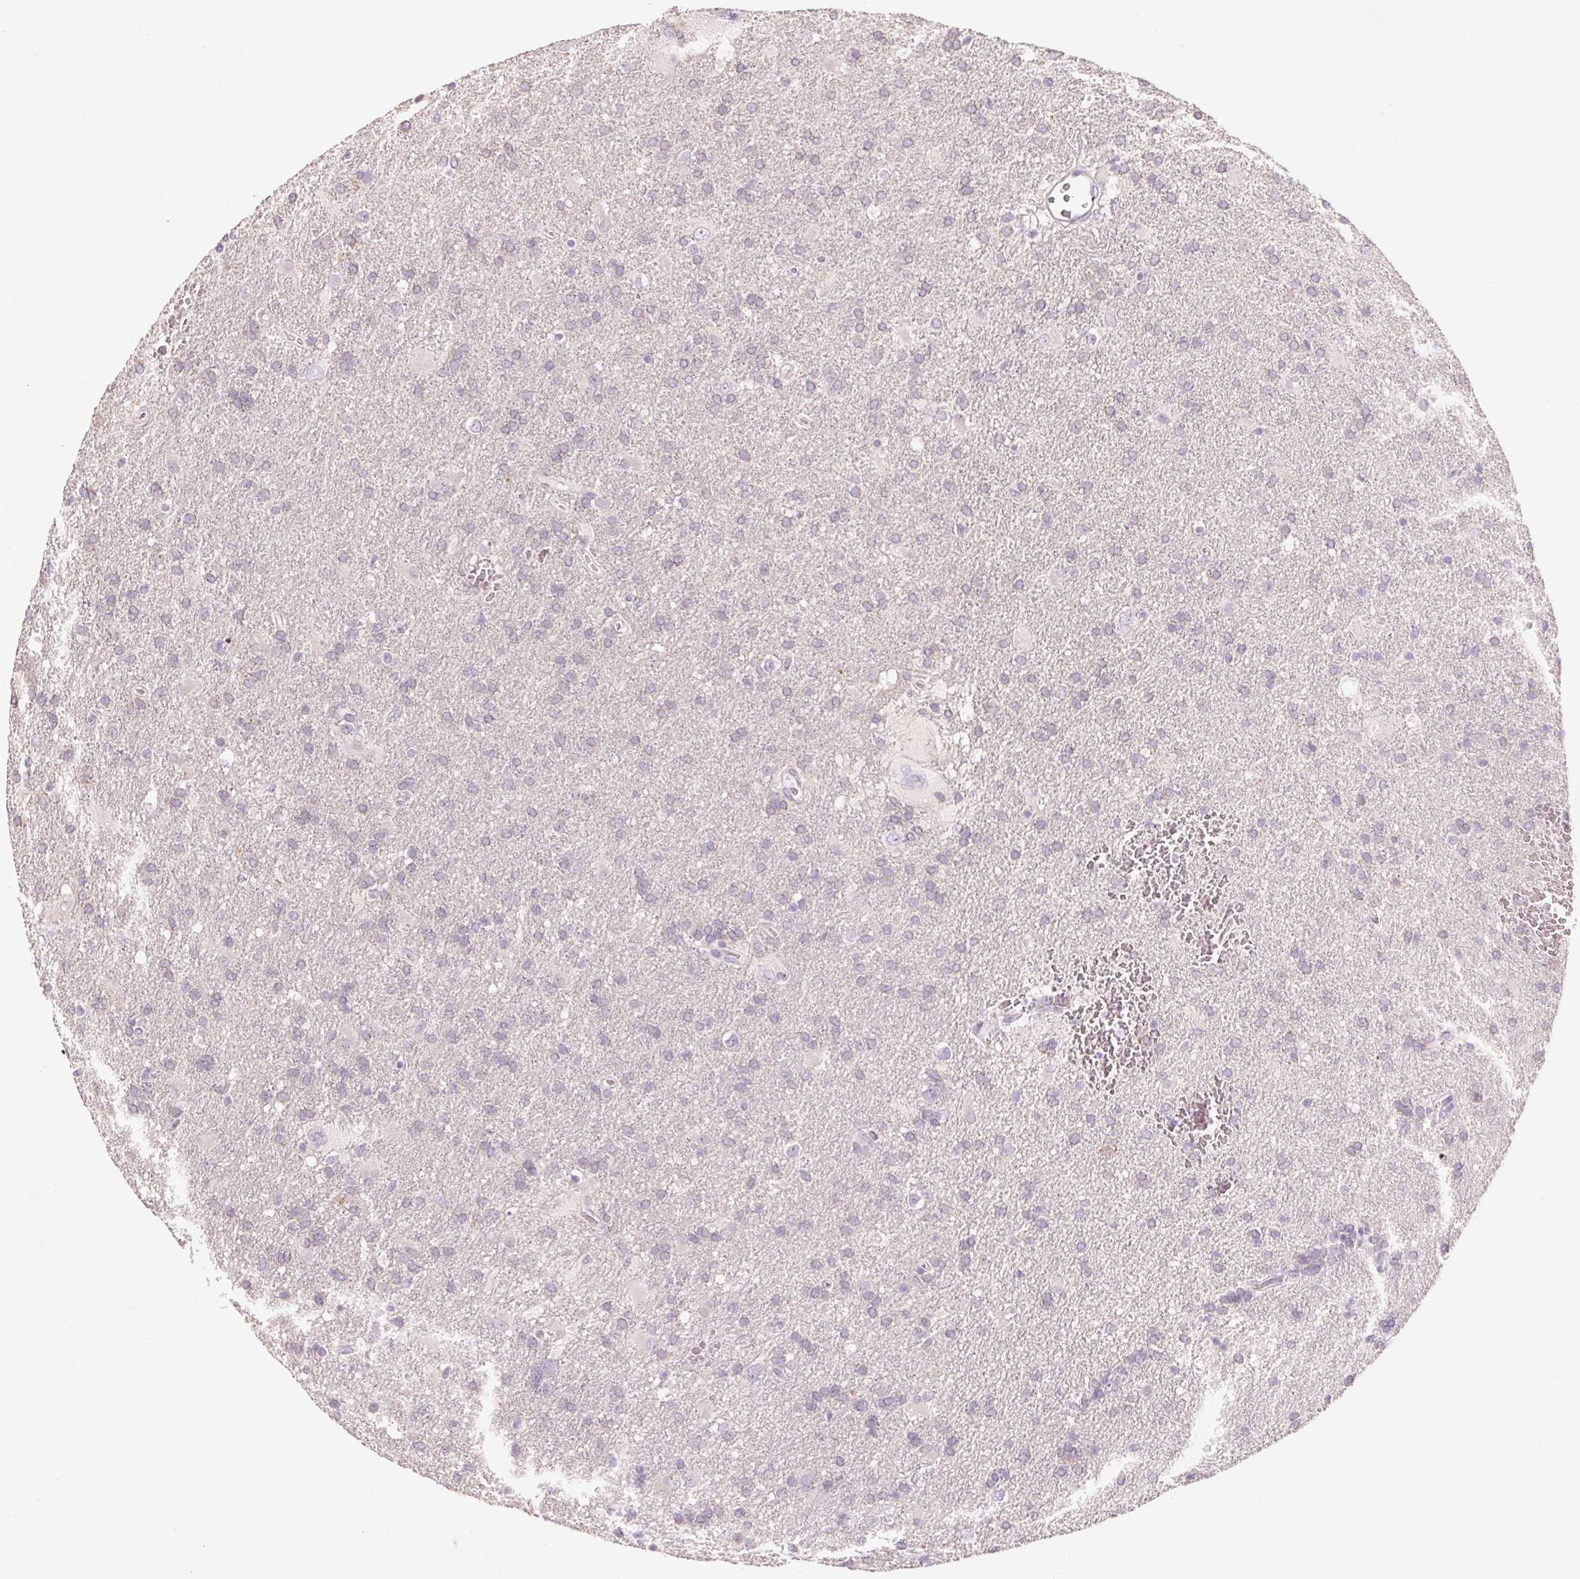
{"staining": {"intensity": "negative", "quantity": "none", "location": "none"}, "tissue": "glioma", "cell_type": "Tumor cells", "image_type": "cancer", "snomed": [{"axis": "morphology", "description": "Glioma, malignant, Low grade"}, {"axis": "topography", "description": "Brain"}], "caption": "Immunohistochemical staining of glioma exhibits no significant positivity in tumor cells.", "gene": "POU1F1", "patient": {"sex": "male", "age": 66}}